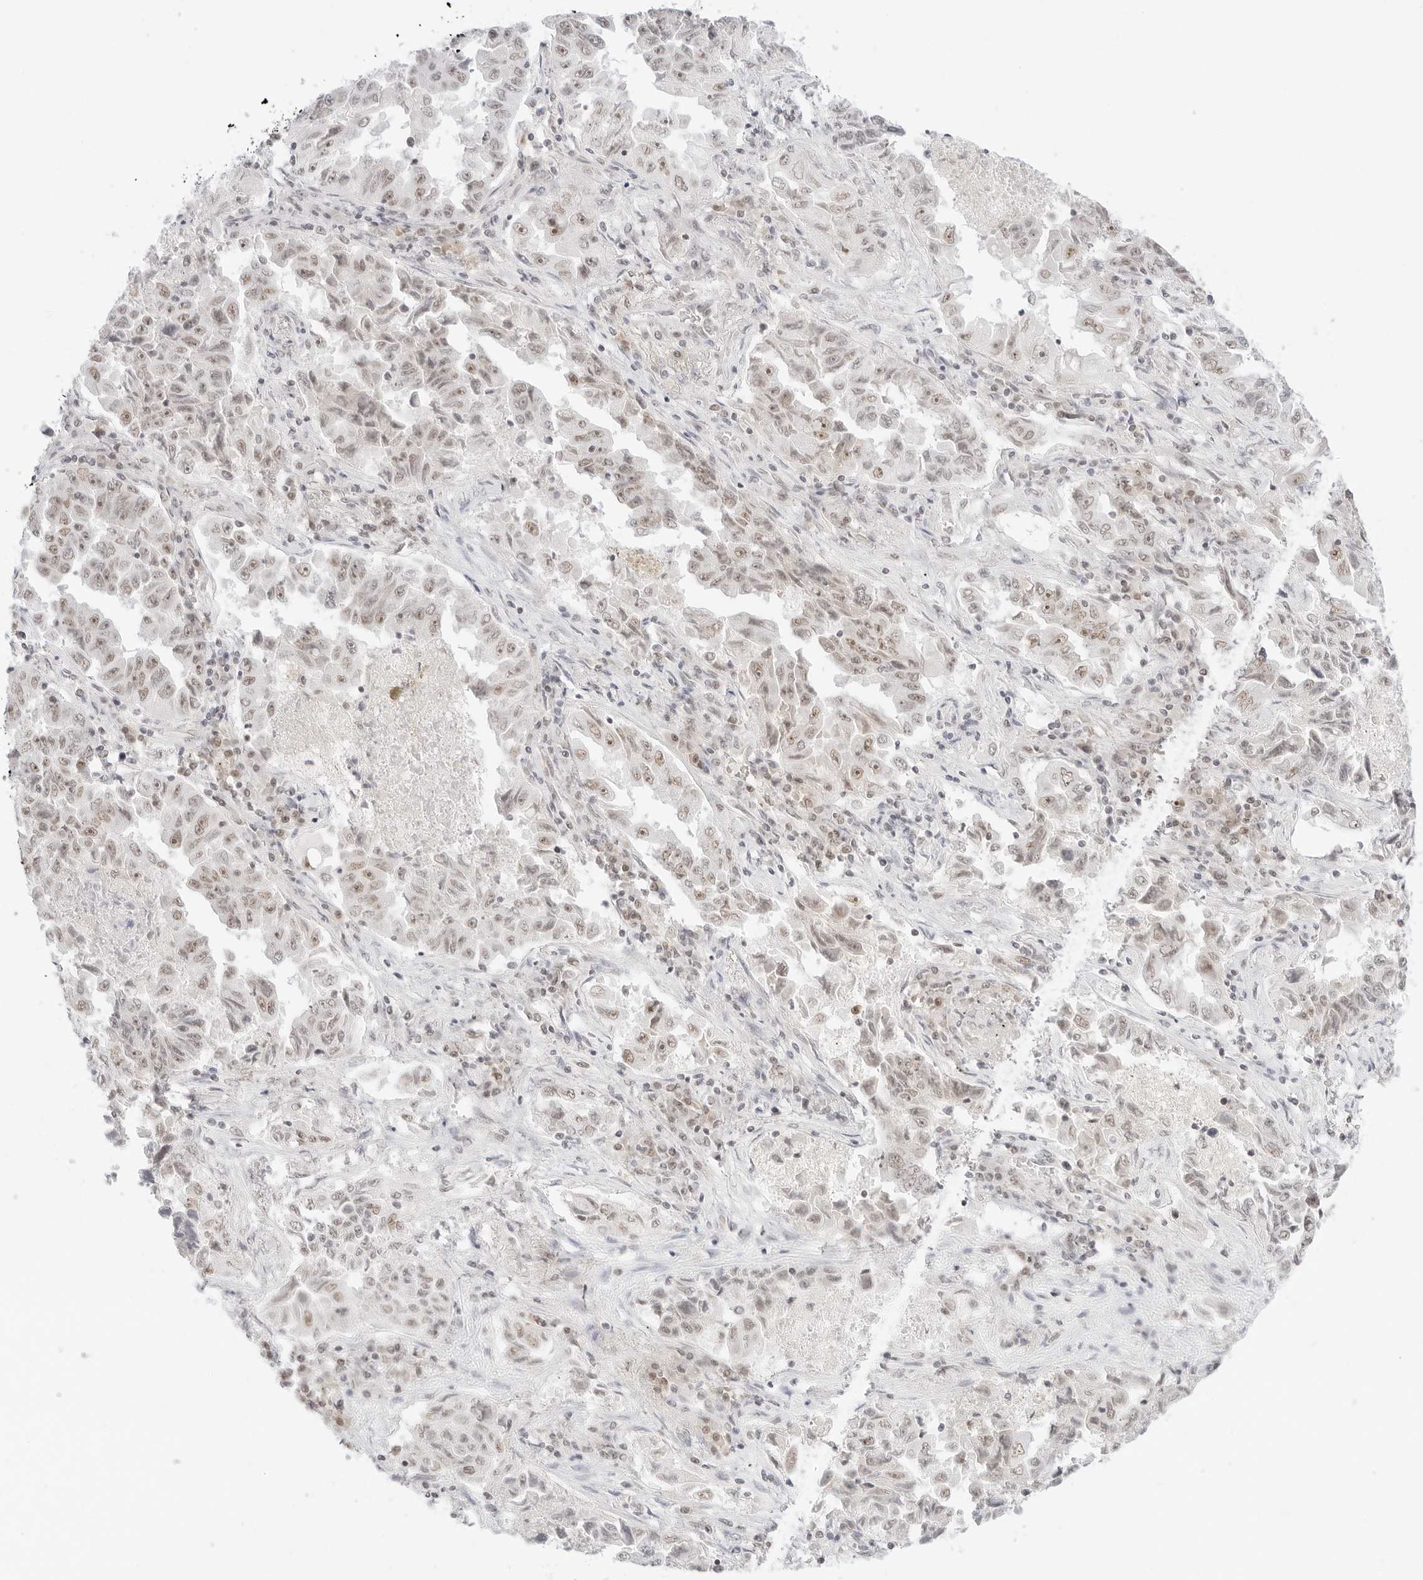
{"staining": {"intensity": "weak", "quantity": "25%-75%", "location": "nuclear"}, "tissue": "lung cancer", "cell_type": "Tumor cells", "image_type": "cancer", "snomed": [{"axis": "morphology", "description": "Adenocarcinoma, NOS"}, {"axis": "topography", "description": "Lung"}], "caption": "A brown stain shows weak nuclear staining of a protein in lung cancer tumor cells.", "gene": "ITGA6", "patient": {"sex": "female", "age": 51}}